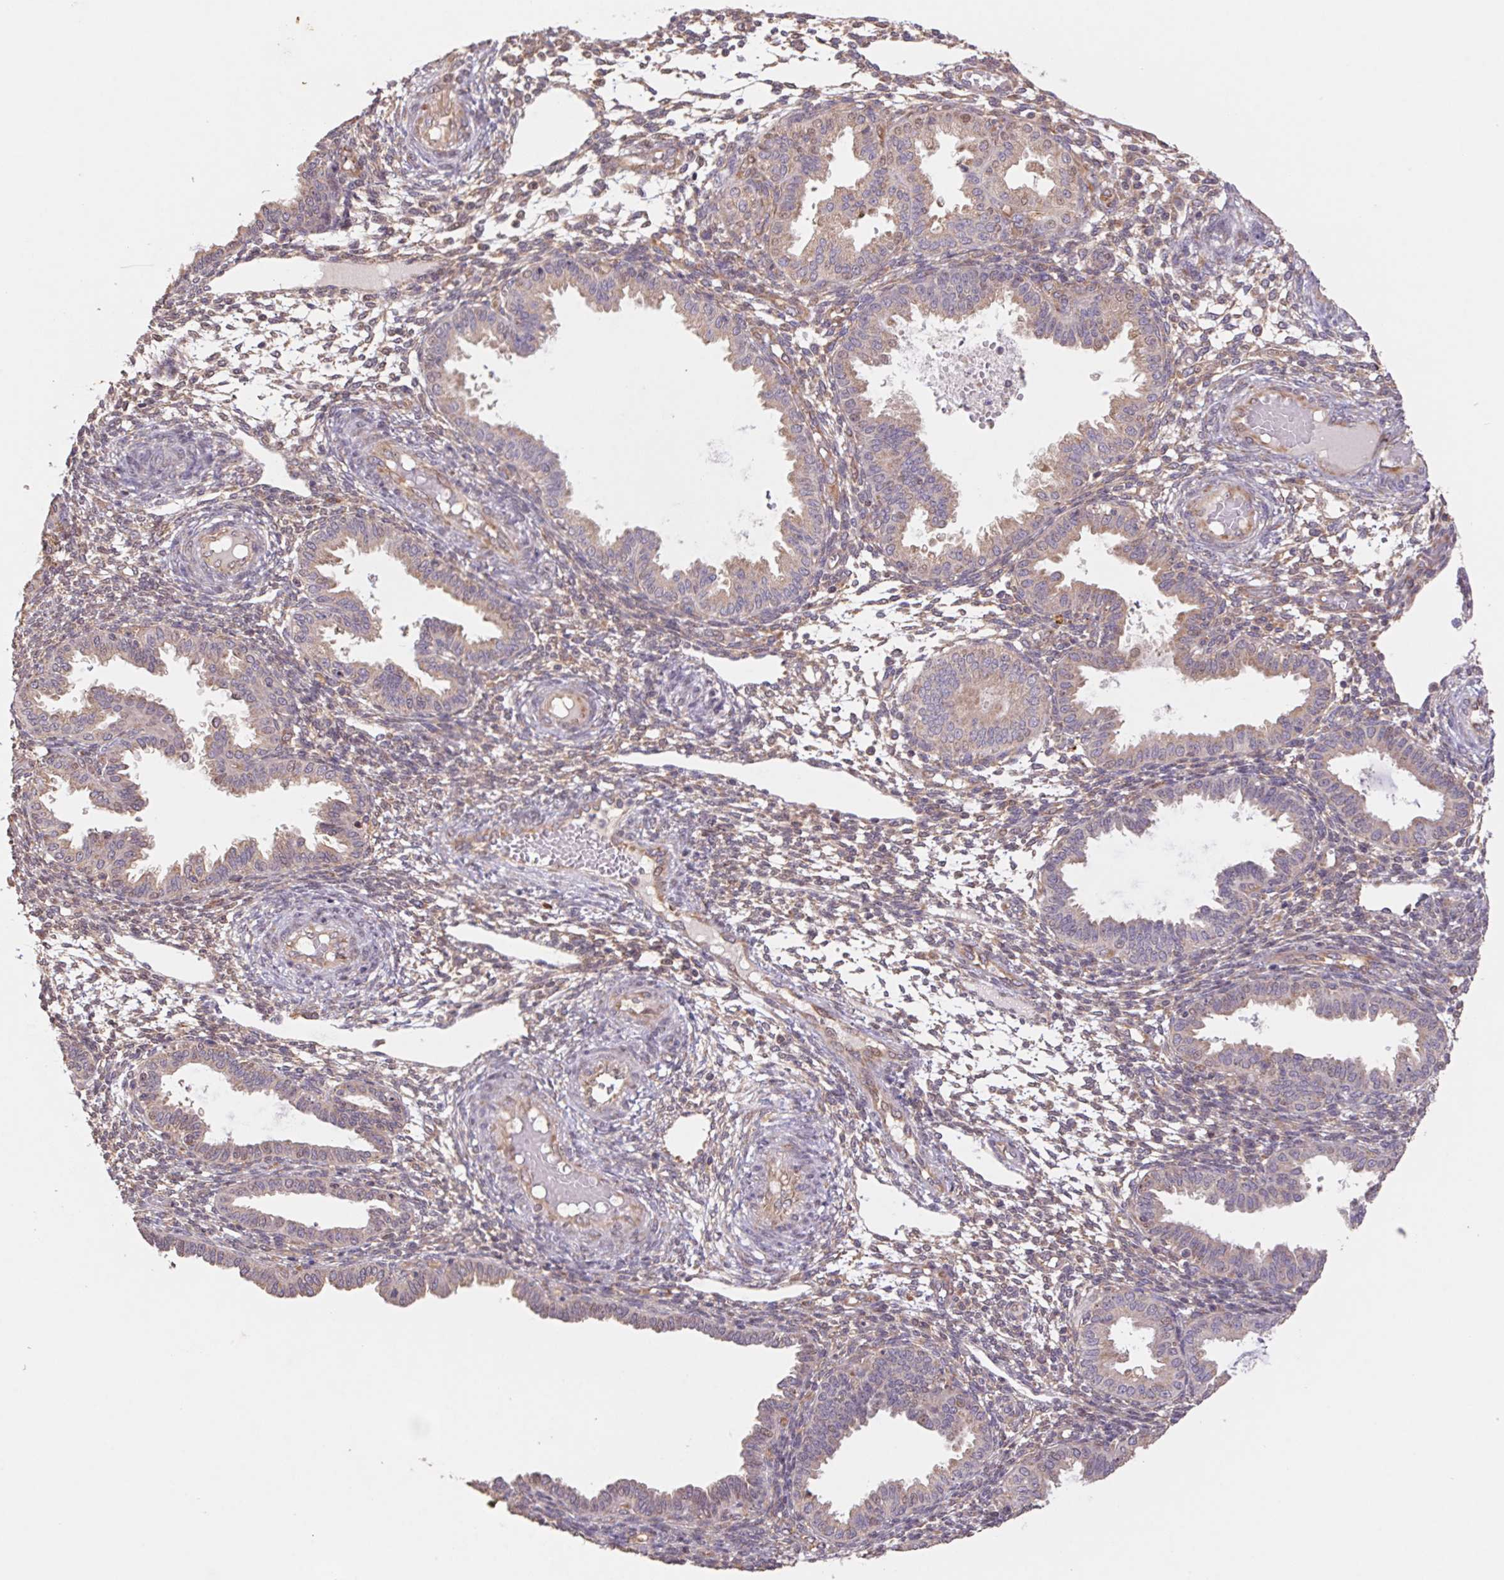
{"staining": {"intensity": "moderate", "quantity": "25%-75%", "location": "cytoplasmic/membranous"}, "tissue": "endometrium", "cell_type": "Cells in endometrial stroma", "image_type": "normal", "snomed": [{"axis": "morphology", "description": "Normal tissue, NOS"}, {"axis": "topography", "description": "Endometrium"}], "caption": "The photomicrograph reveals a brown stain indicating the presence of a protein in the cytoplasmic/membranous of cells in endometrial stroma in endometrium. The staining is performed using DAB (3,3'-diaminobenzidine) brown chromogen to label protein expression. The nuclei are counter-stained blue using hematoxylin.", "gene": "RPL27A", "patient": {"sex": "female", "age": 33}}